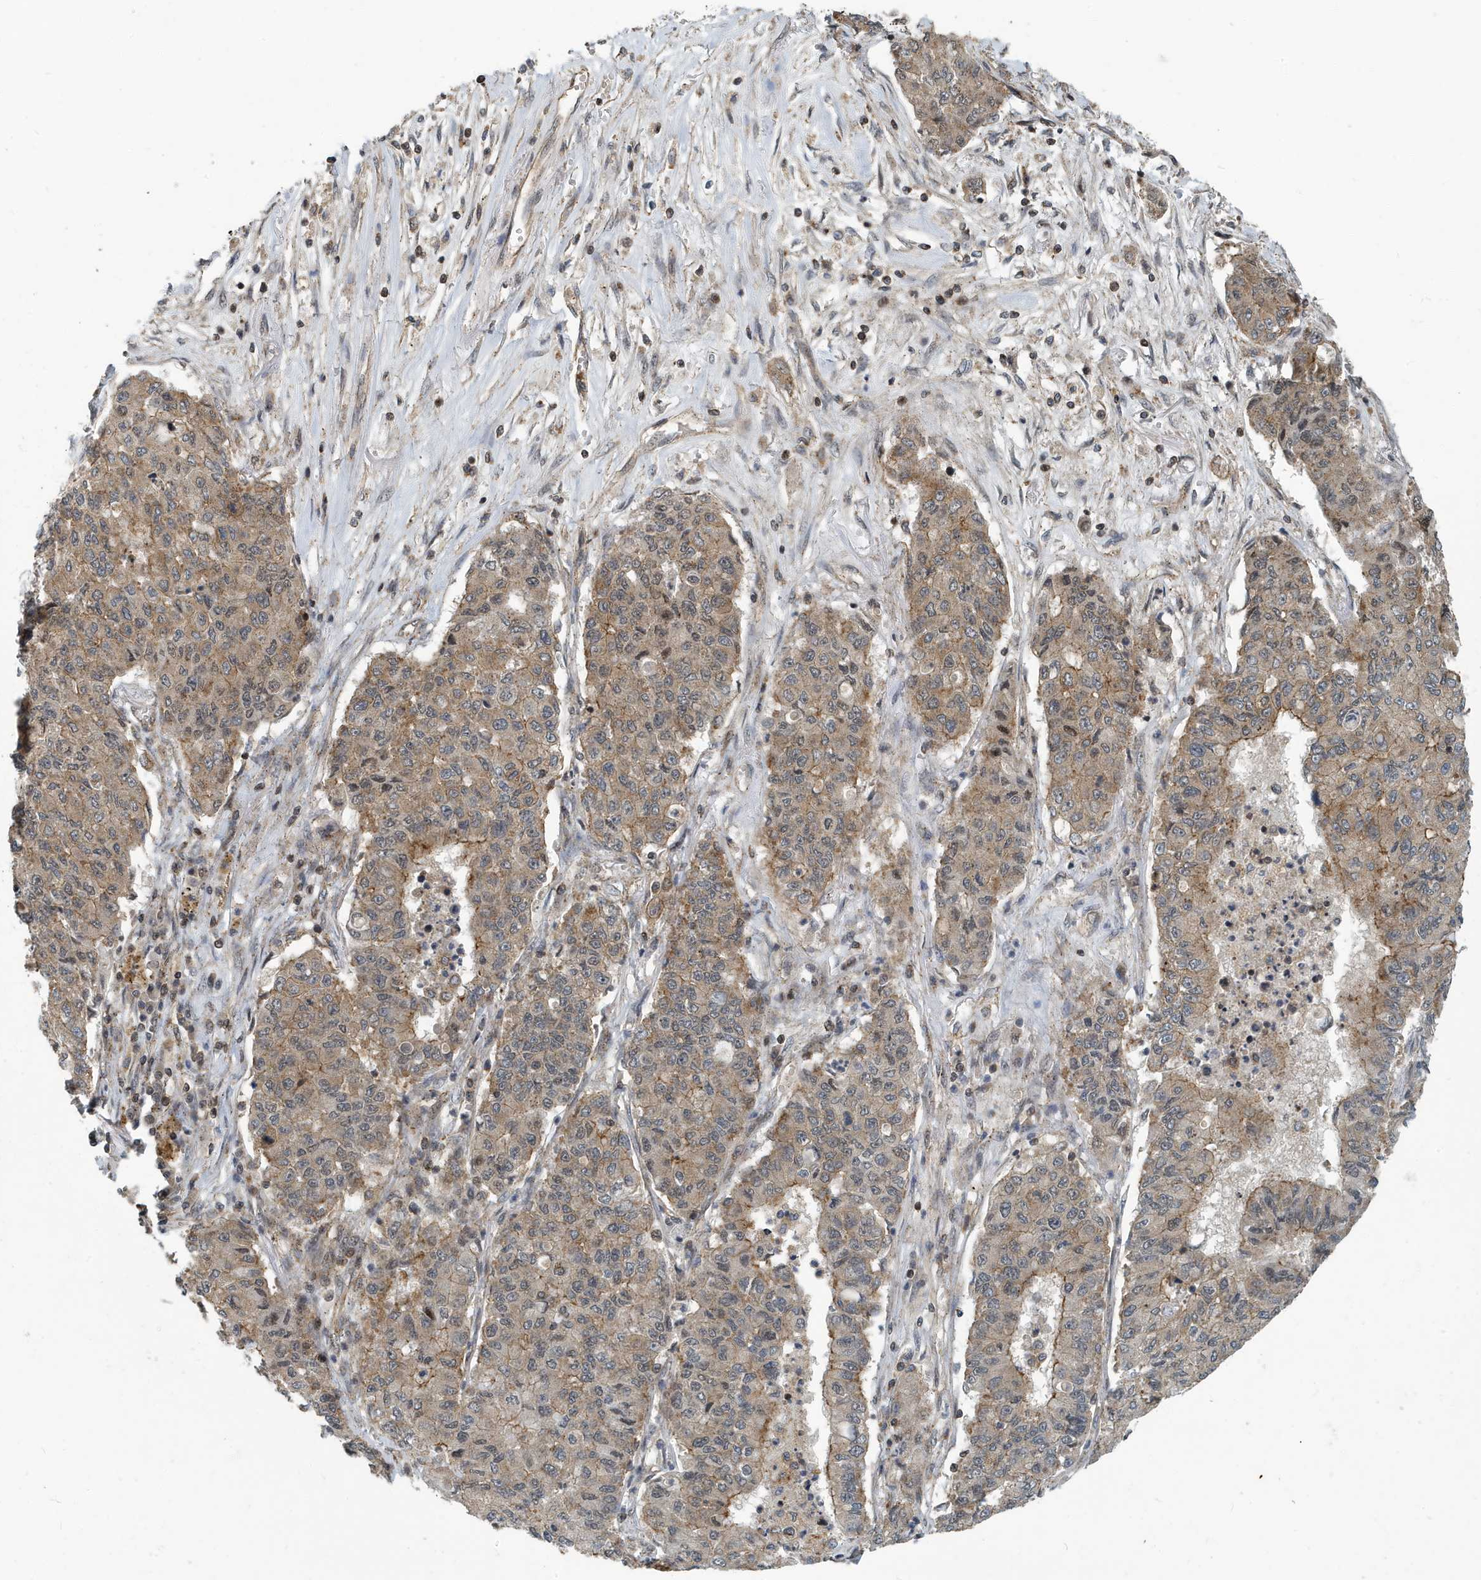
{"staining": {"intensity": "moderate", "quantity": "<25%", "location": "cytoplasmic/membranous"}, "tissue": "lung cancer", "cell_type": "Tumor cells", "image_type": "cancer", "snomed": [{"axis": "morphology", "description": "Squamous cell carcinoma, NOS"}, {"axis": "topography", "description": "Lung"}], "caption": "This is an image of IHC staining of lung cancer, which shows moderate positivity in the cytoplasmic/membranous of tumor cells.", "gene": "KIF15", "patient": {"sex": "male", "age": 74}}